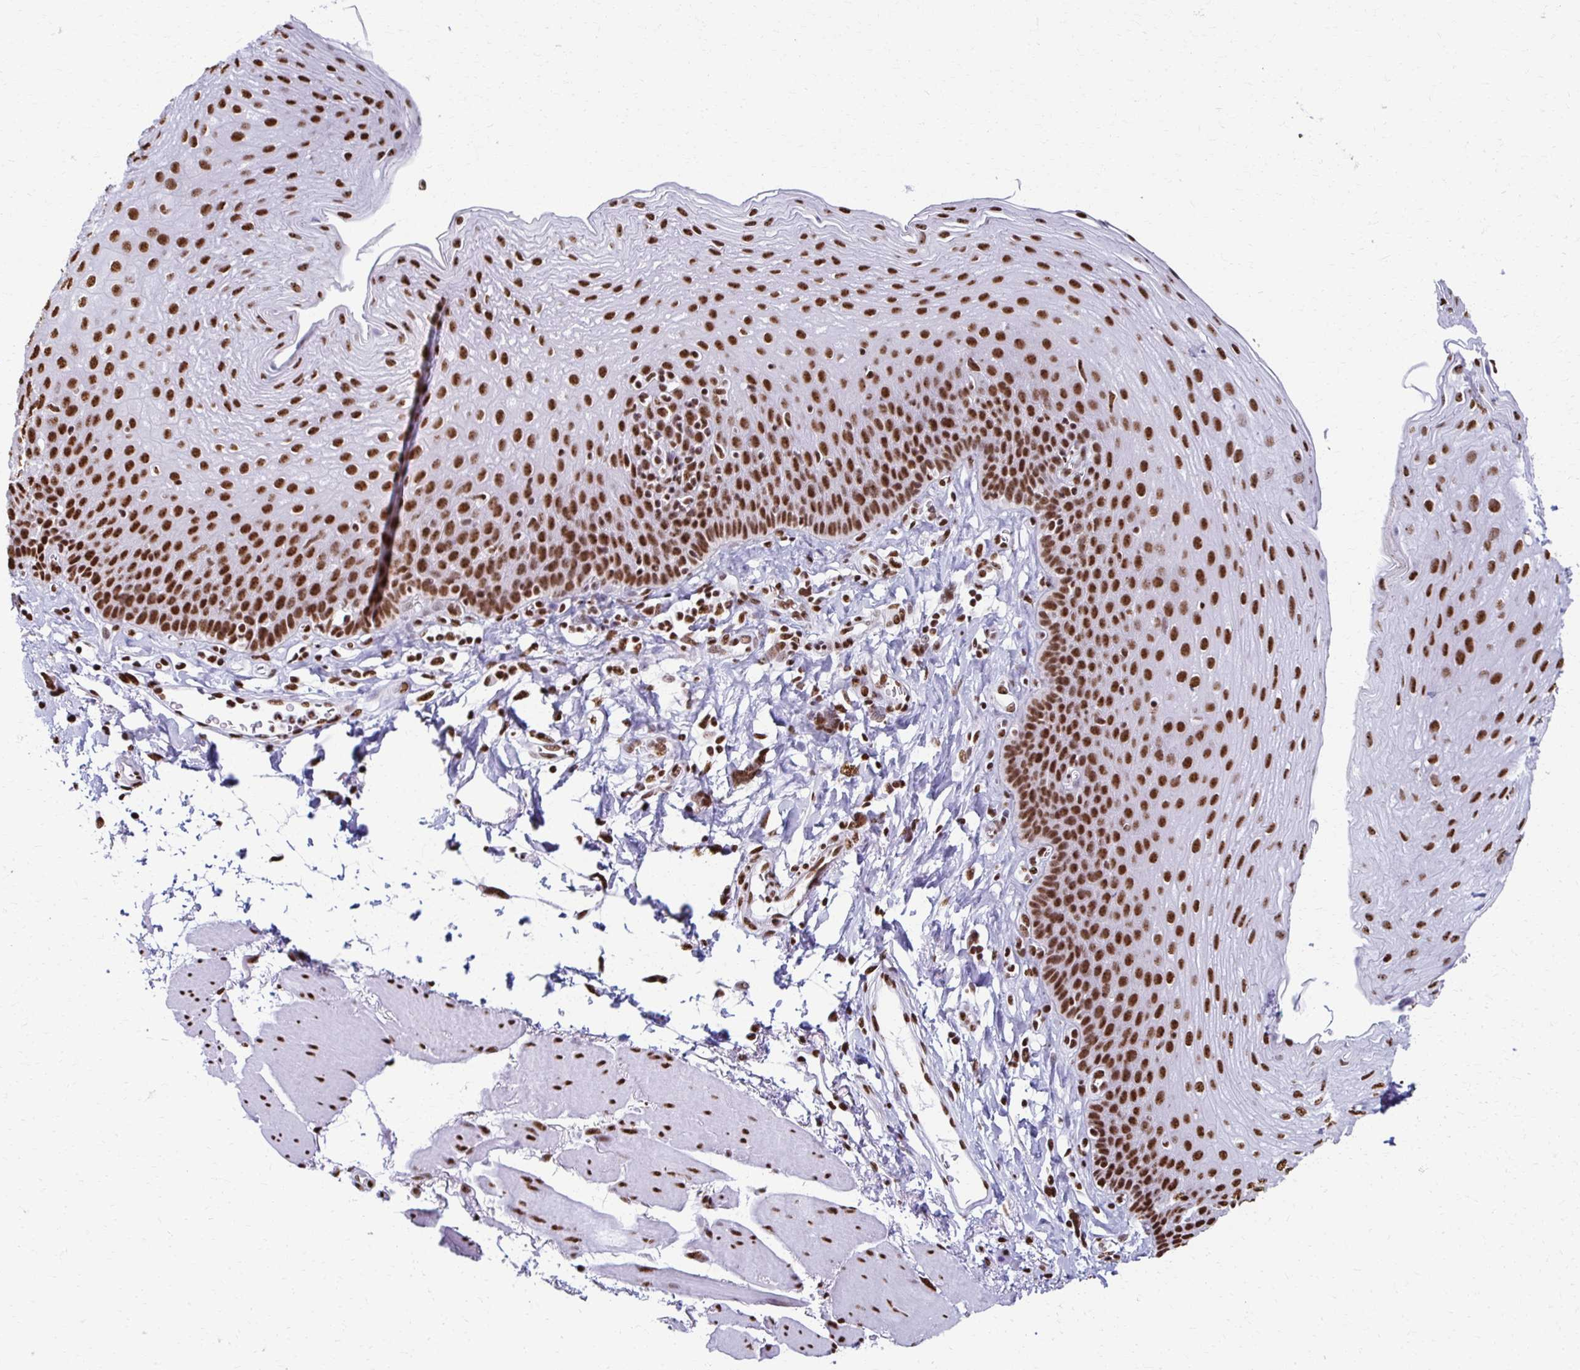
{"staining": {"intensity": "strong", "quantity": ">75%", "location": "nuclear"}, "tissue": "esophagus", "cell_type": "Squamous epithelial cells", "image_type": "normal", "snomed": [{"axis": "morphology", "description": "Normal tissue, NOS"}, {"axis": "topography", "description": "Esophagus"}], "caption": "Esophagus stained for a protein (brown) displays strong nuclear positive positivity in about >75% of squamous epithelial cells.", "gene": "NONO", "patient": {"sex": "female", "age": 81}}